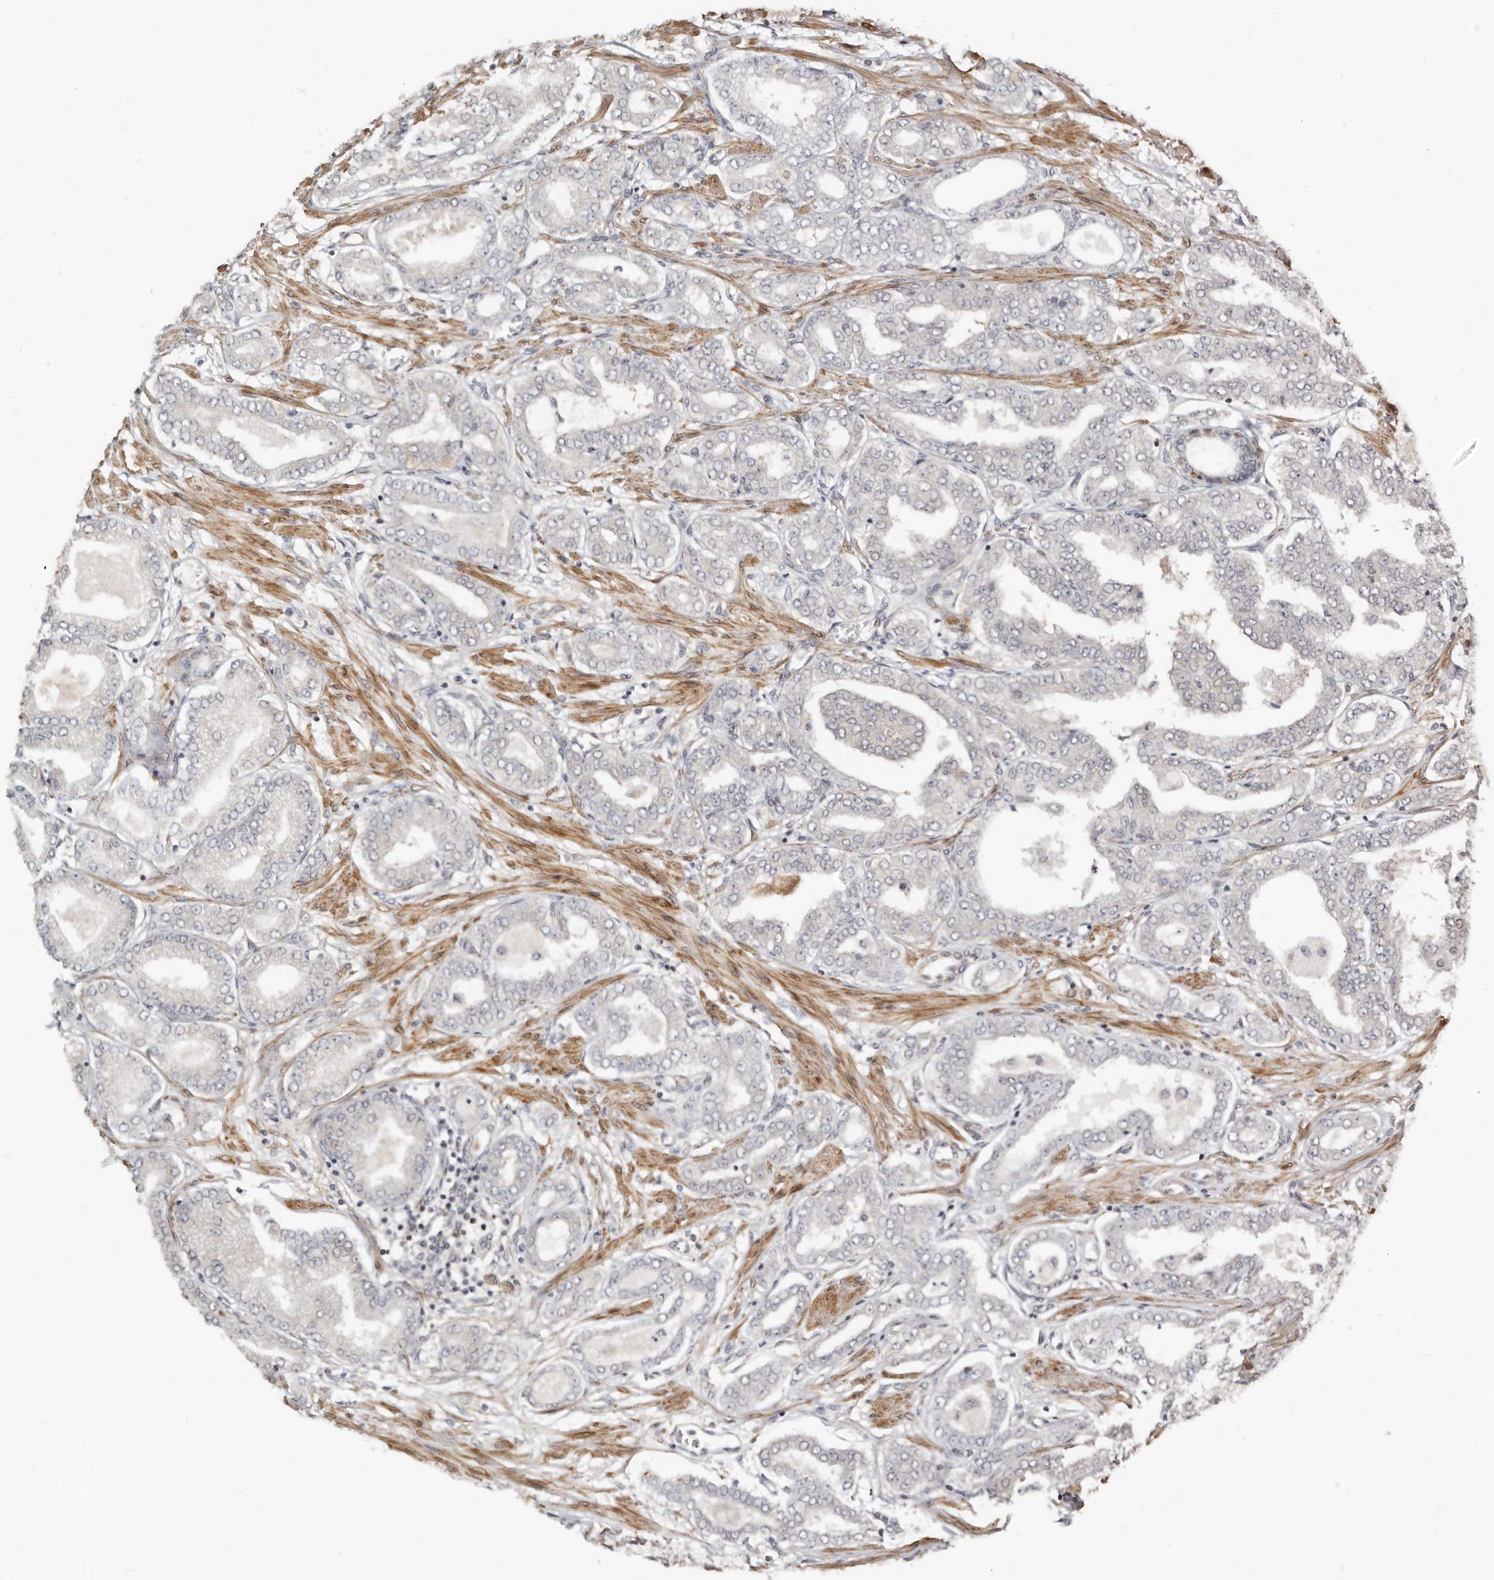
{"staining": {"intensity": "negative", "quantity": "none", "location": "none"}, "tissue": "prostate cancer", "cell_type": "Tumor cells", "image_type": "cancer", "snomed": [{"axis": "morphology", "description": "Adenocarcinoma, Low grade"}, {"axis": "topography", "description": "Prostate"}], "caption": "DAB (3,3'-diaminobenzidine) immunohistochemical staining of human prostate adenocarcinoma (low-grade) shows no significant positivity in tumor cells.", "gene": "NUP153", "patient": {"sex": "male", "age": 63}}